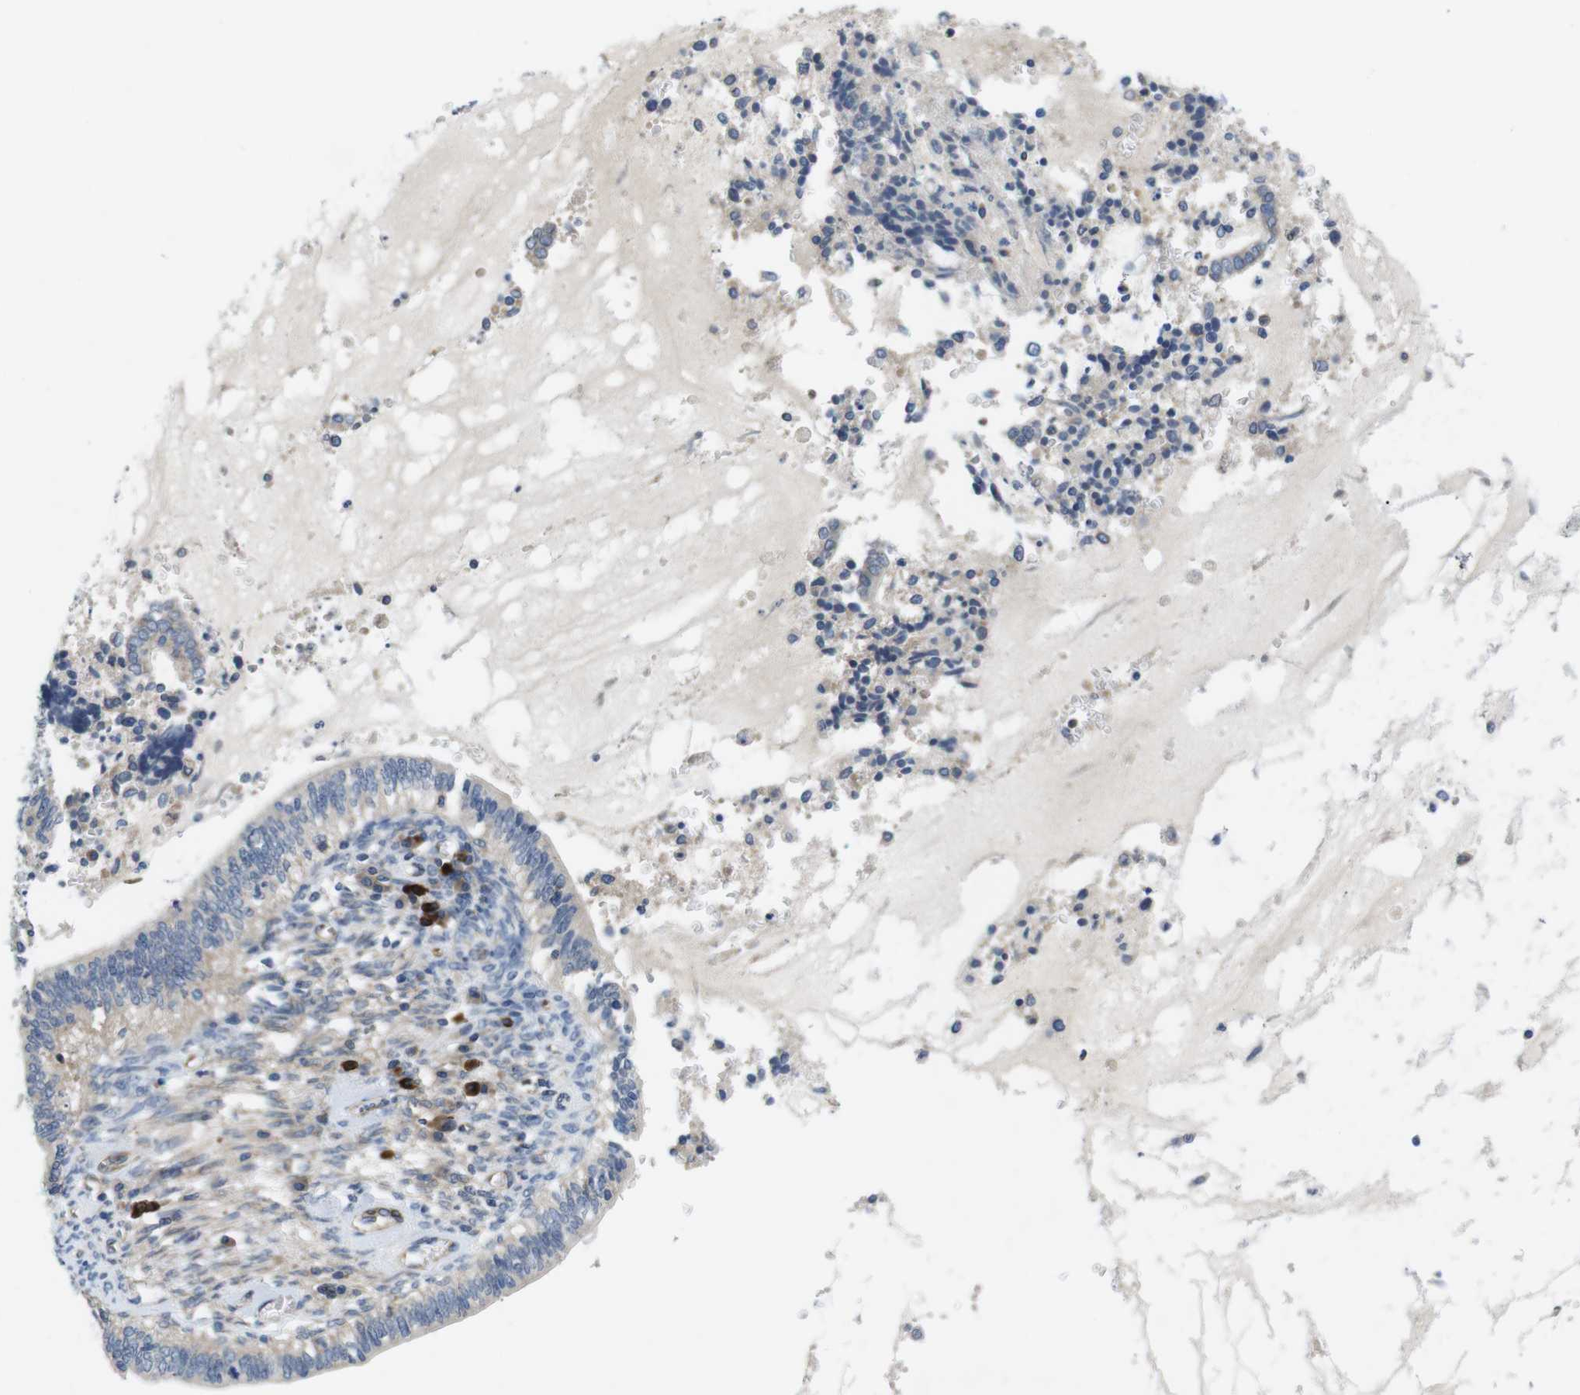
{"staining": {"intensity": "negative", "quantity": "none", "location": "none"}, "tissue": "cervical cancer", "cell_type": "Tumor cells", "image_type": "cancer", "snomed": [{"axis": "morphology", "description": "Adenocarcinoma, NOS"}, {"axis": "topography", "description": "Cervix"}], "caption": "This is an immunohistochemistry (IHC) micrograph of human adenocarcinoma (cervical). There is no expression in tumor cells.", "gene": "DCLK1", "patient": {"sex": "female", "age": 44}}